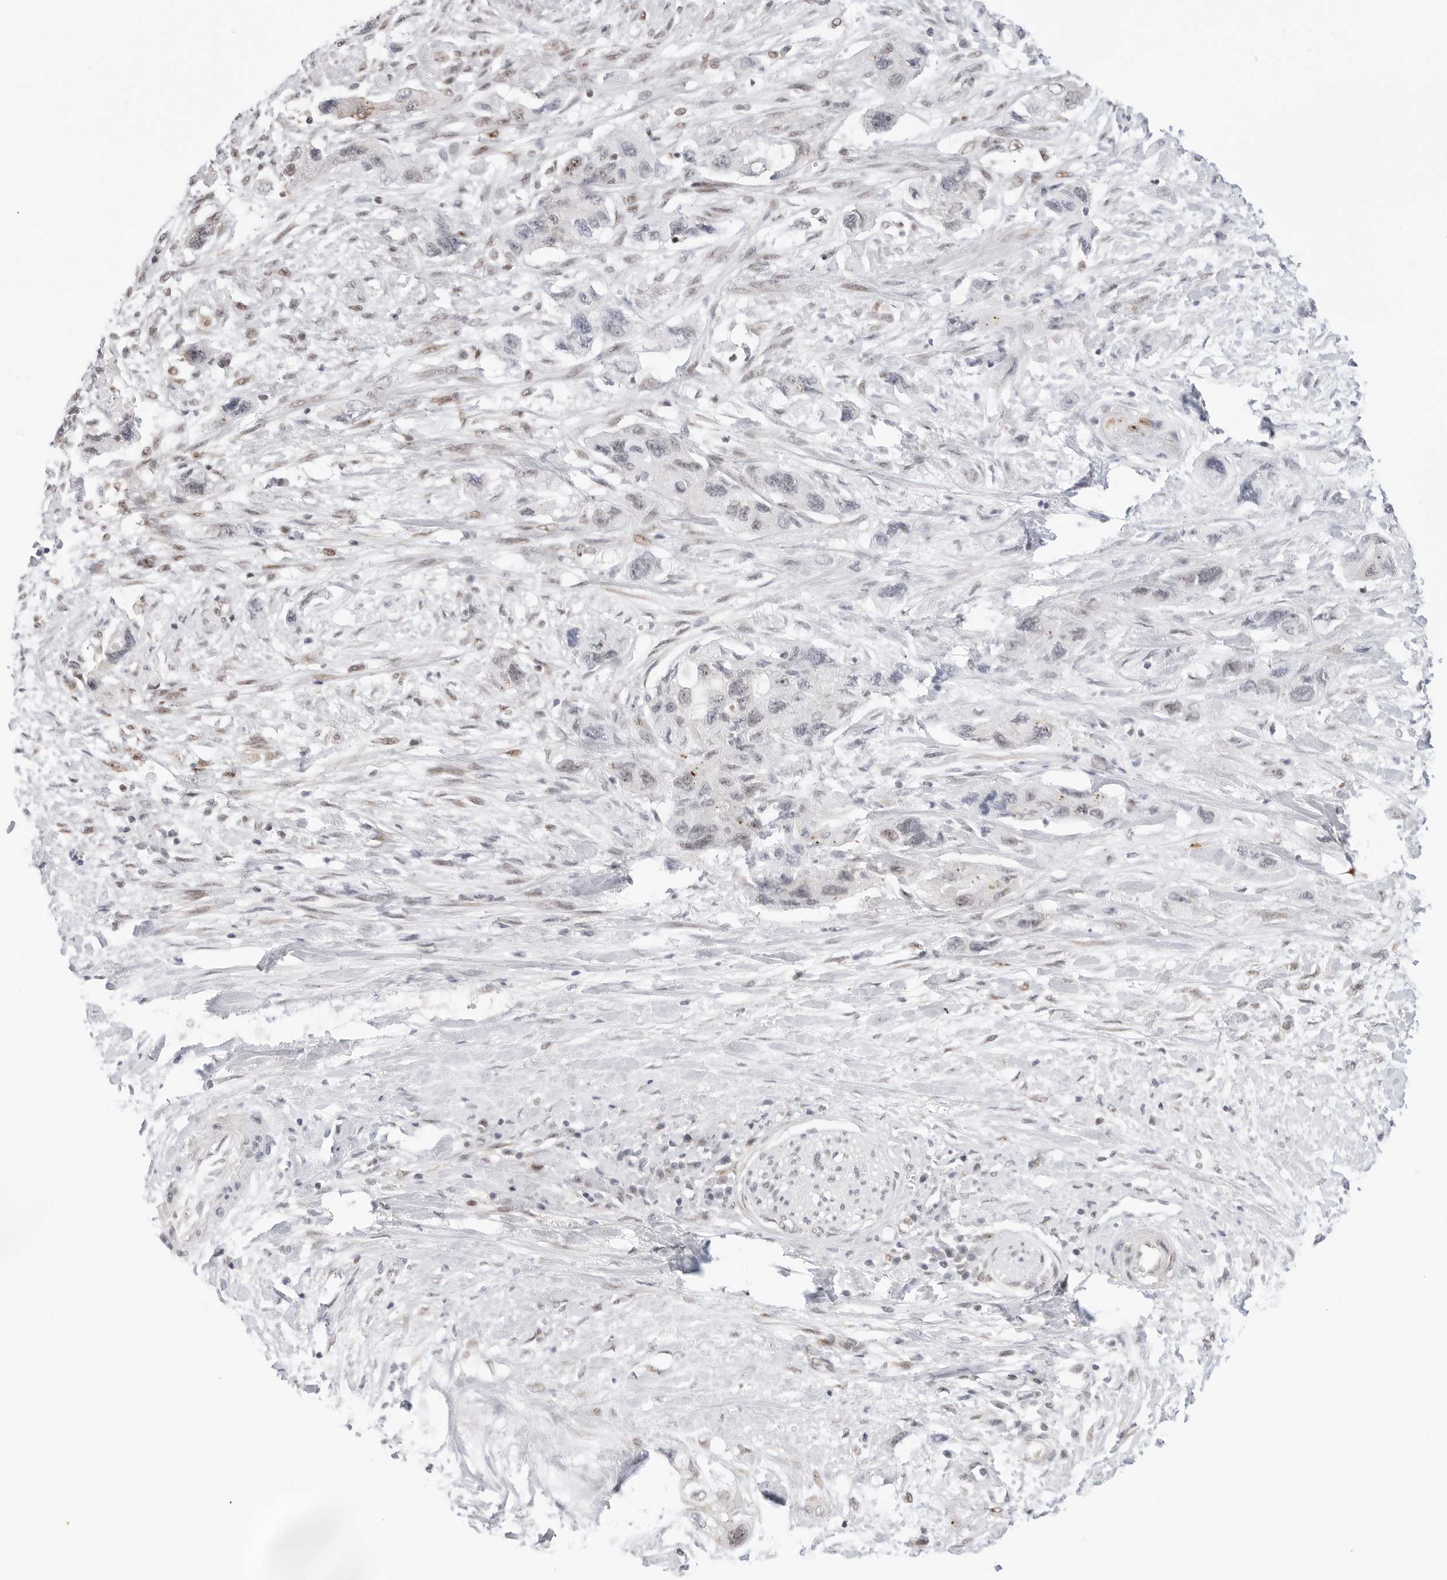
{"staining": {"intensity": "moderate", "quantity": "<25%", "location": "cytoplasmic/membranous,nuclear"}, "tissue": "pancreatic cancer", "cell_type": "Tumor cells", "image_type": "cancer", "snomed": [{"axis": "morphology", "description": "Adenocarcinoma, NOS"}, {"axis": "topography", "description": "Pancreas"}], "caption": "The micrograph reveals immunohistochemical staining of pancreatic cancer (adenocarcinoma). There is moderate cytoplasmic/membranous and nuclear positivity is appreciated in about <25% of tumor cells.", "gene": "C1orf162", "patient": {"sex": "female", "age": 73}}